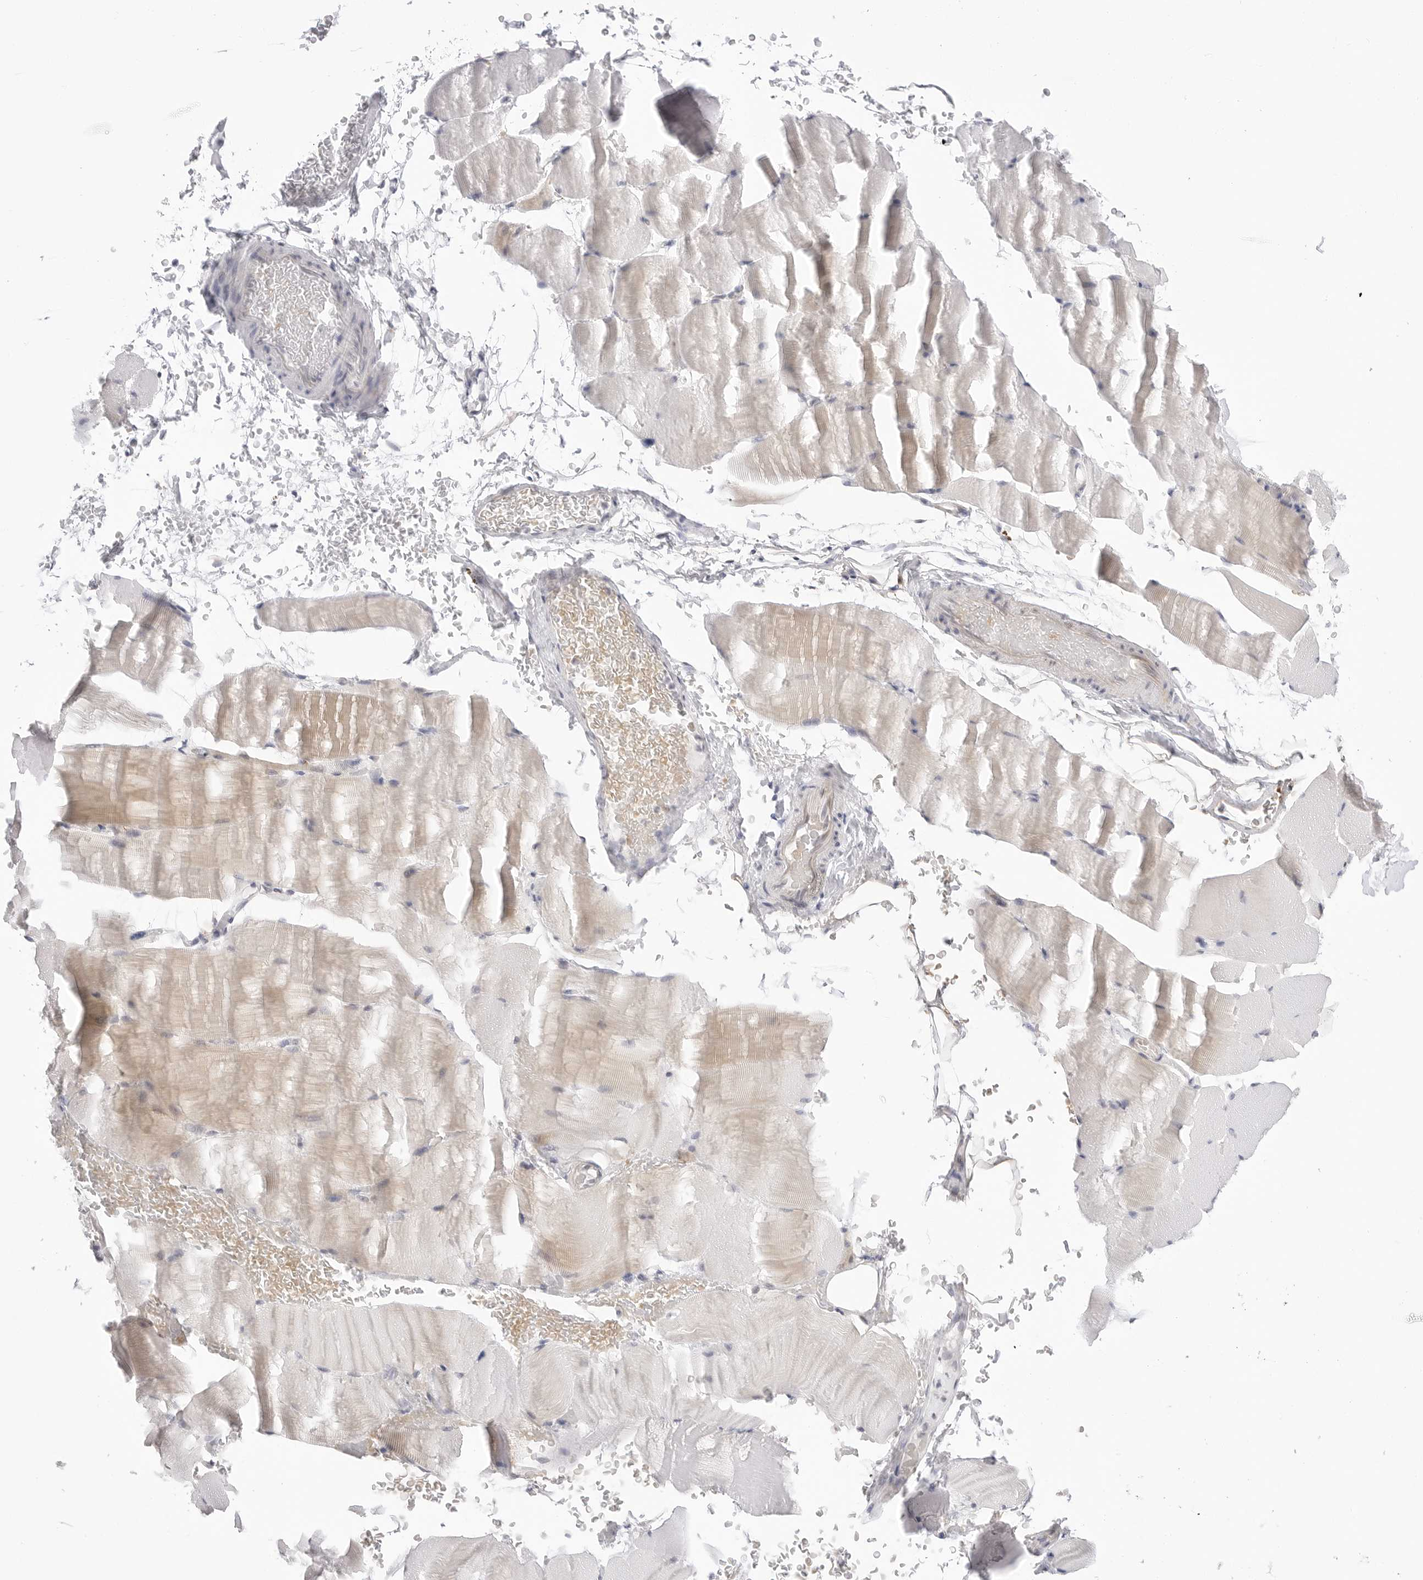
{"staining": {"intensity": "weak", "quantity": "25%-75%", "location": "cytoplasmic/membranous"}, "tissue": "skeletal muscle", "cell_type": "Myocytes", "image_type": "normal", "snomed": [{"axis": "morphology", "description": "Normal tissue, NOS"}, {"axis": "topography", "description": "Skeletal muscle"}, {"axis": "topography", "description": "Parathyroid gland"}], "caption": "Immunohistochemistry of normal human skeletal muscle demonstrates low levels of weak cytoplasmic/membranous expression in approximately 25%-75% of myocytes.", "gene": "RPN1", "patient": {"sex": "female", "age": 37}}